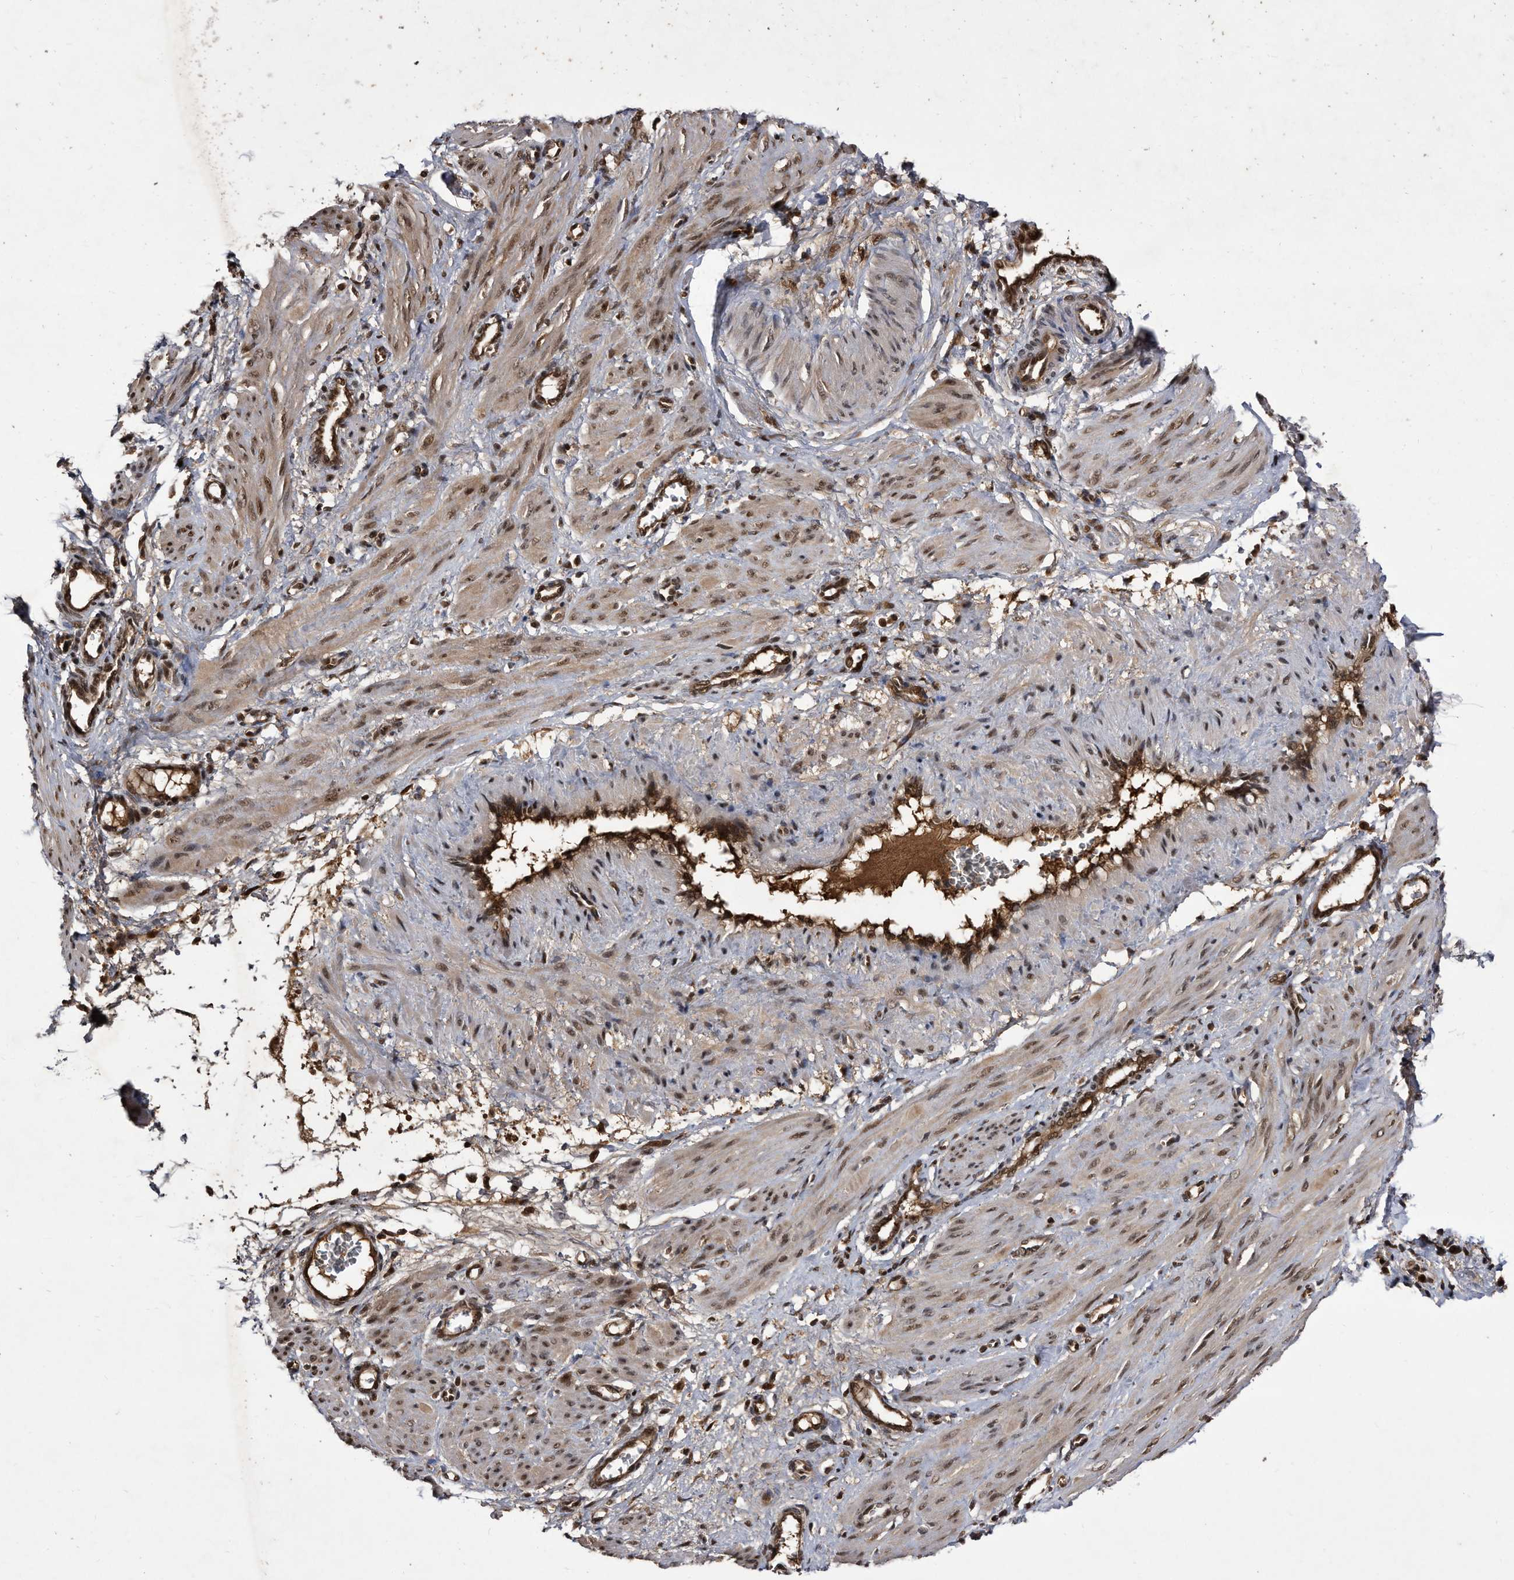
{"staining": {"intensity": "moderate", "quantity": ">75%", "location": "nuclear"}, "tissue": "smooth muscle", "cell_type": "Smooth muscle cells", "image_type": "normal", "snomed": [{"axis": "morphology", "description": "Normal tissue, NOS"}, {"axis": "topography", "description": "Endometrium"}], "caption": "Protein analysis of benign smooth muscle exhibits moderate nuclear staining in about >75% of smooth muscle cells. (Brightfield microscopy of DAB IHC at high magnification).", "gene": "RAD23B", "patient": {"sex": "female", "age": 33}}